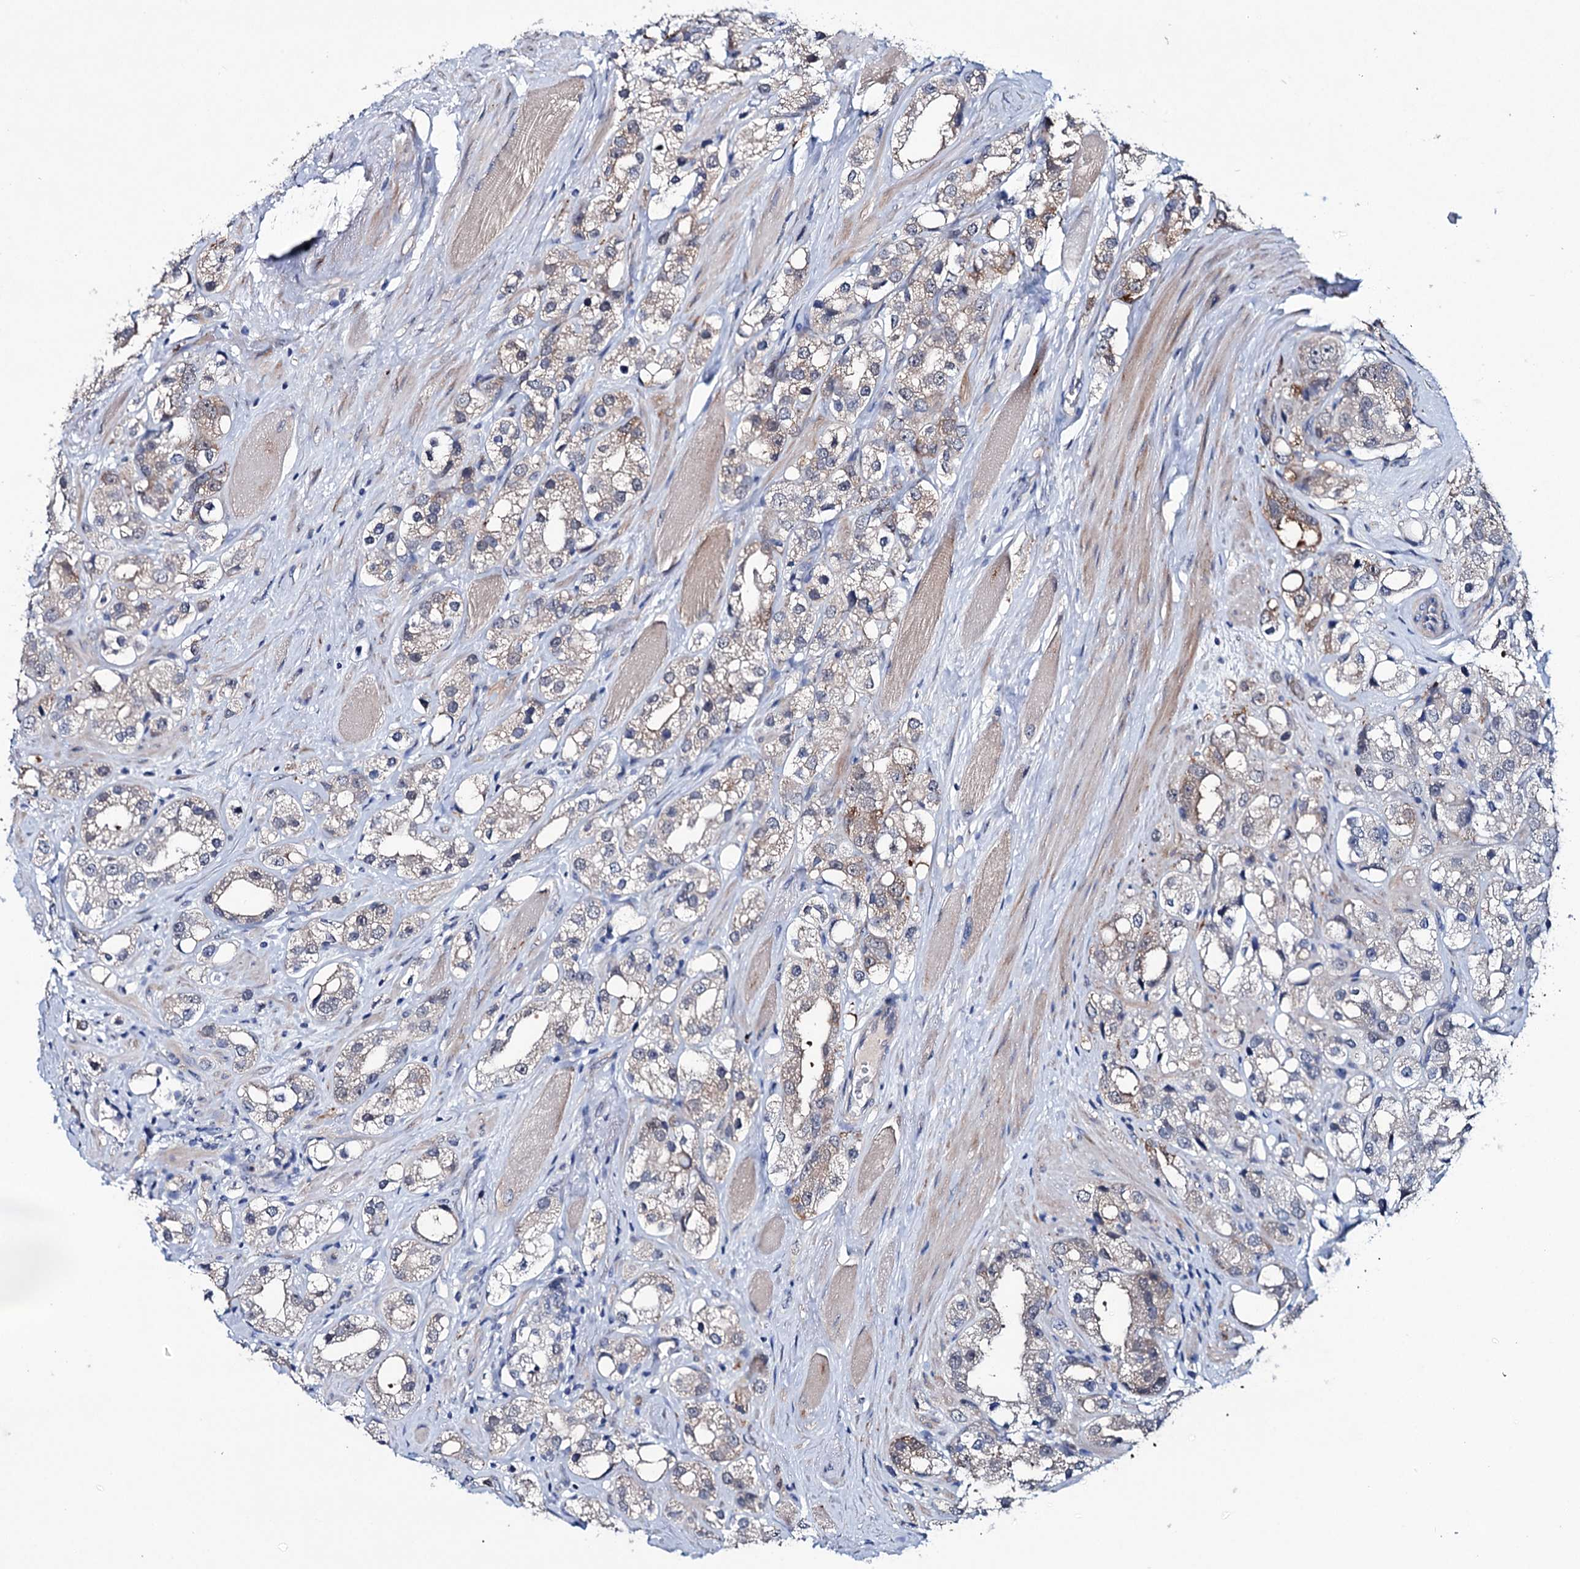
{"staining": {"intensity": "weak", "quantity": "<25%", "location": "cytoplasmic/membranous"}, "tissue": "prostate cancer", "cell_type": "Tumor cells", "image_type": "cancer", "snomed": [{"axis": "morphology", "description": "Adenocarcinoma, NOS"}, {"axis": "topography", "description": "Prostate"}], "caption": "High magnification brightfield microscopy of adenocarcinoma (prostate) stained with DAB (brown) and counterstained with hematoxylin (blue): tumor cells show no significant staining. (Brightfield microscopy of DAB immunohistochemistry at high magnification).", "gene": "EYA4", "patient": {"sex": "male", "age": 79}}